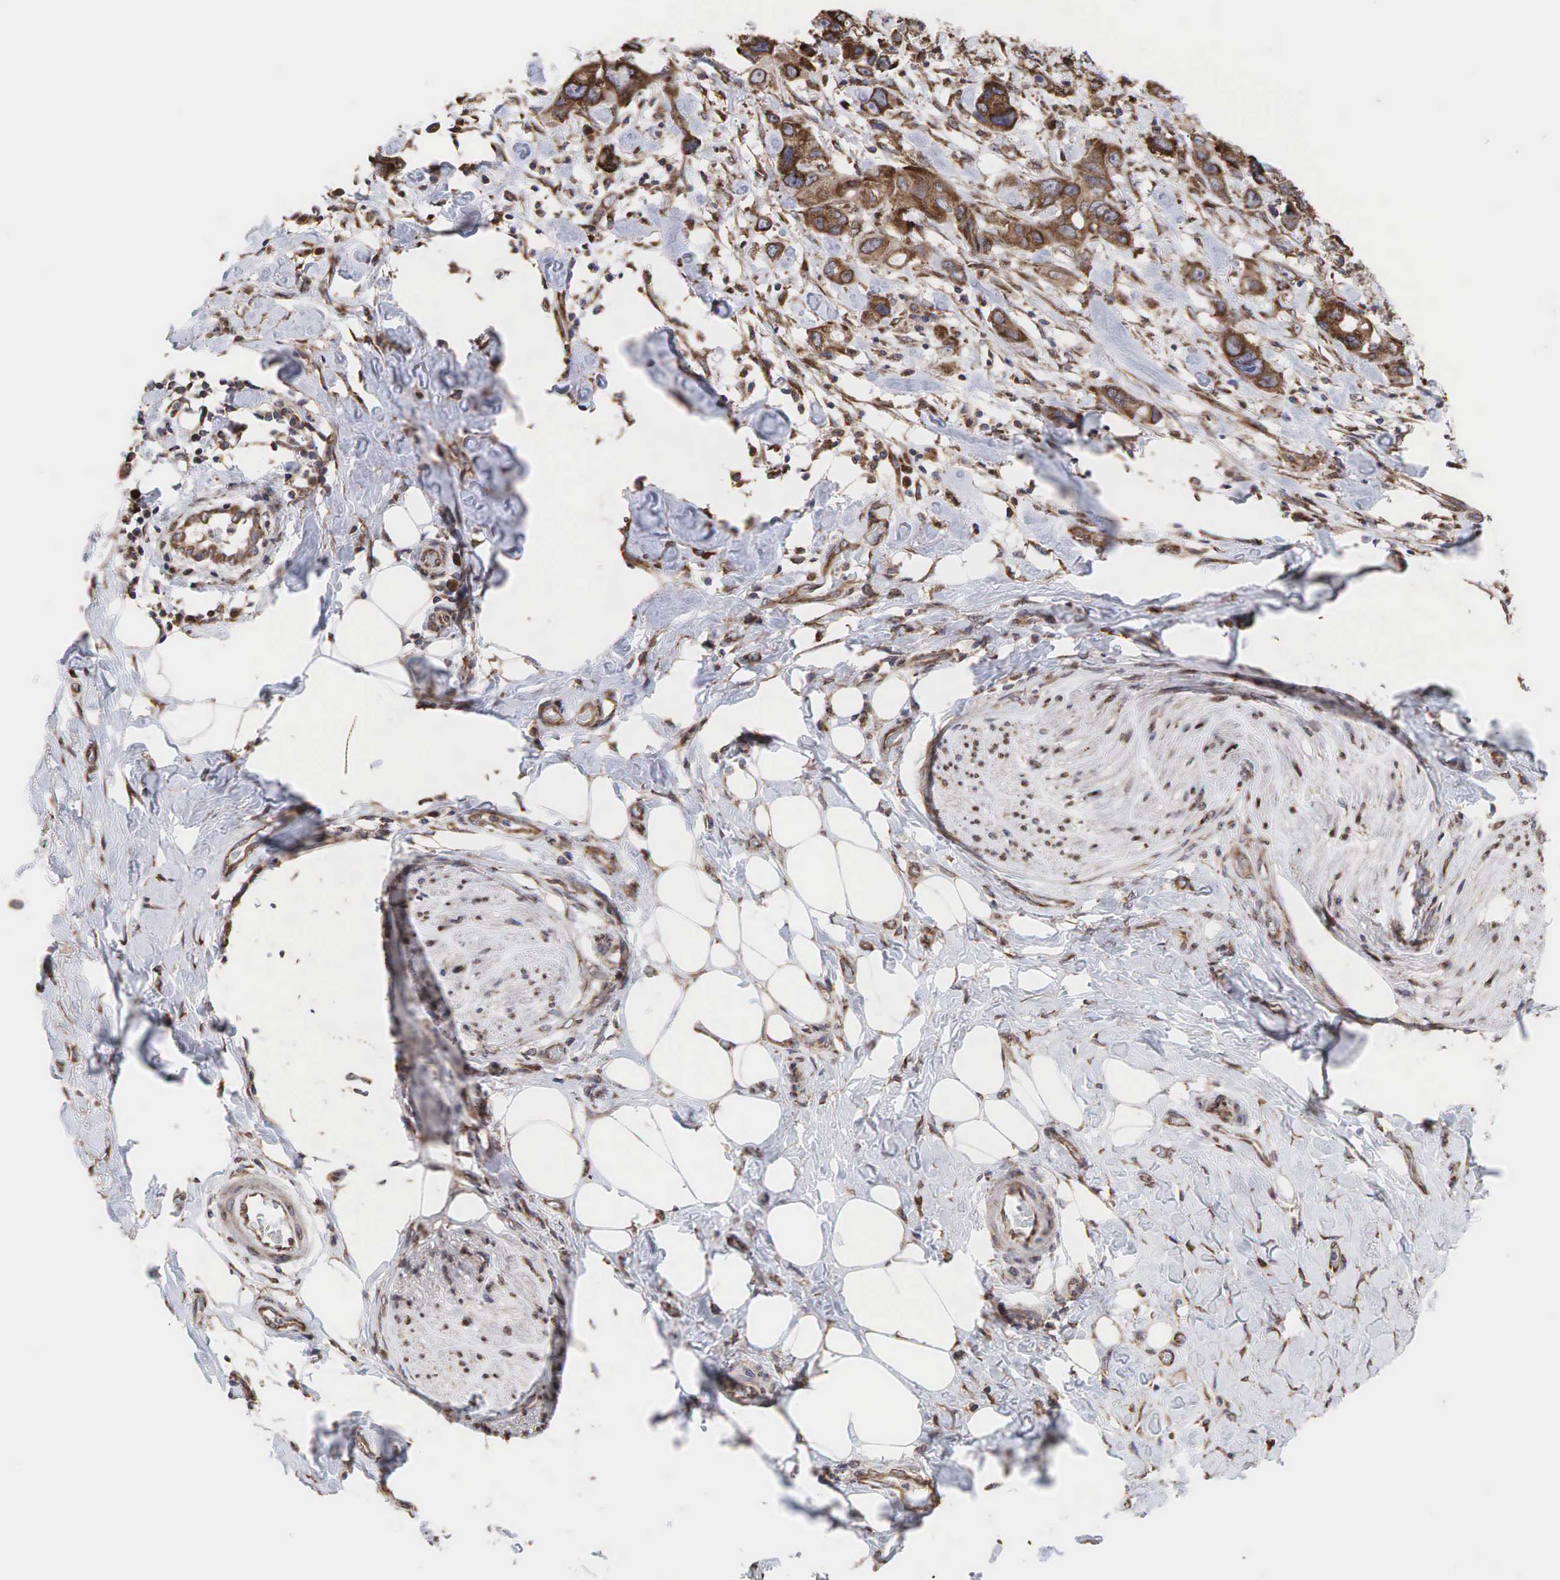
{"staining": {"intensity": "moderate", "quantity": ">75%", "location": "cytoplasmic/membranous"}, "tissue": "stomach cancer", "cell_type": "Tumor cells", "image_type": "cancer", "snomed": [{"axis": "morphology", "description": "Adenocarcinoma, NOS"}, {"axis": "topography", "description": "Stomach, upper"}], "caption": "Human stomach cancer stained with a brown dye reveals moderate cytoplasmic/membranous positive staining in about >75% of tumor cells.", "gene": "PABPC5", "patient": {"sex": "male", "age": 47}}